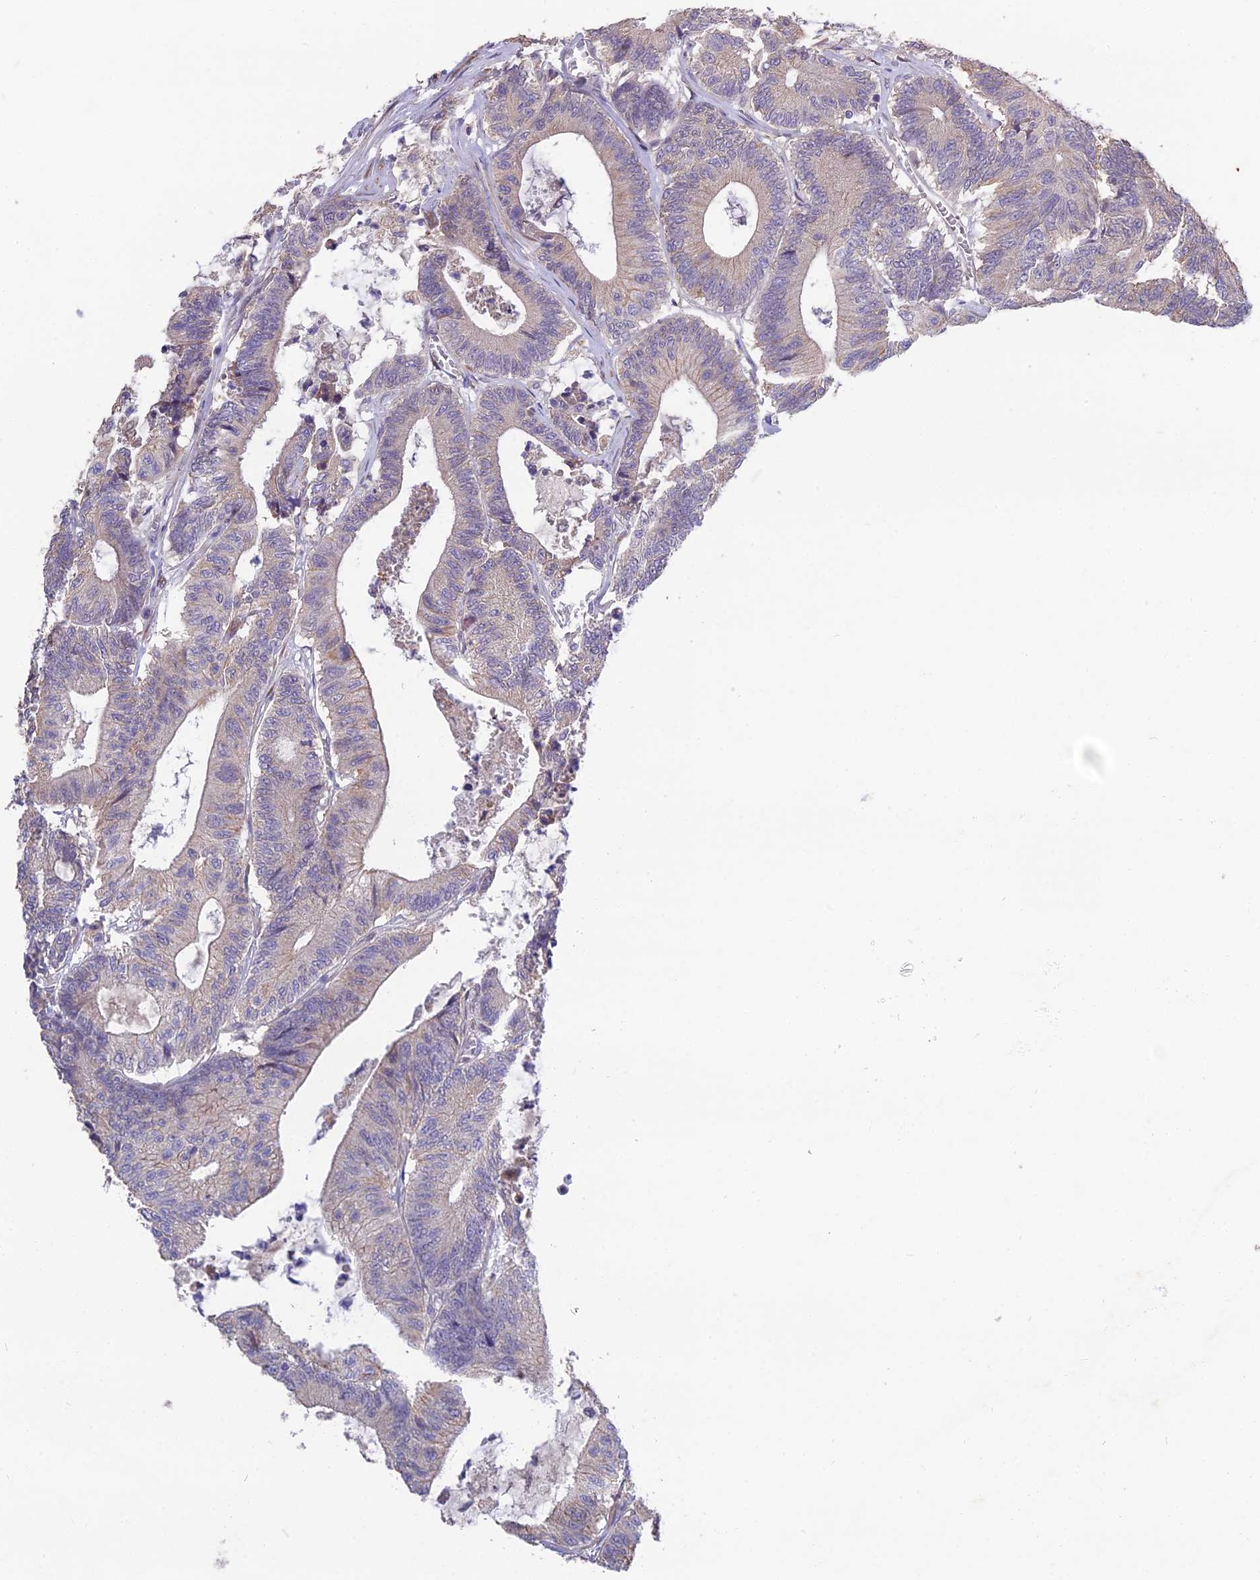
{"staining": {"intensity": "negative", "quantity": "none", "location": "none"}, "tissue": "colorectal cancer", "cell_type": "Tumor cells", "image_type": "cancer", "snomed": [{"axis": "morphology", "description": "Adenocarcinoma, NOS"}, {"axis": "topography", "description": "Colon"}], "caption": "Immunohistochemistry histopathology image of colorectal adenocarcinoma stained for a protein (brown), which shows no staining in tumor cells. The staining is performed using DAB brown chromogen with nuclei counter-stained in using hematoxylin.", "gene": "PUS10", "patient": {"sex": "female", "age": 84}}